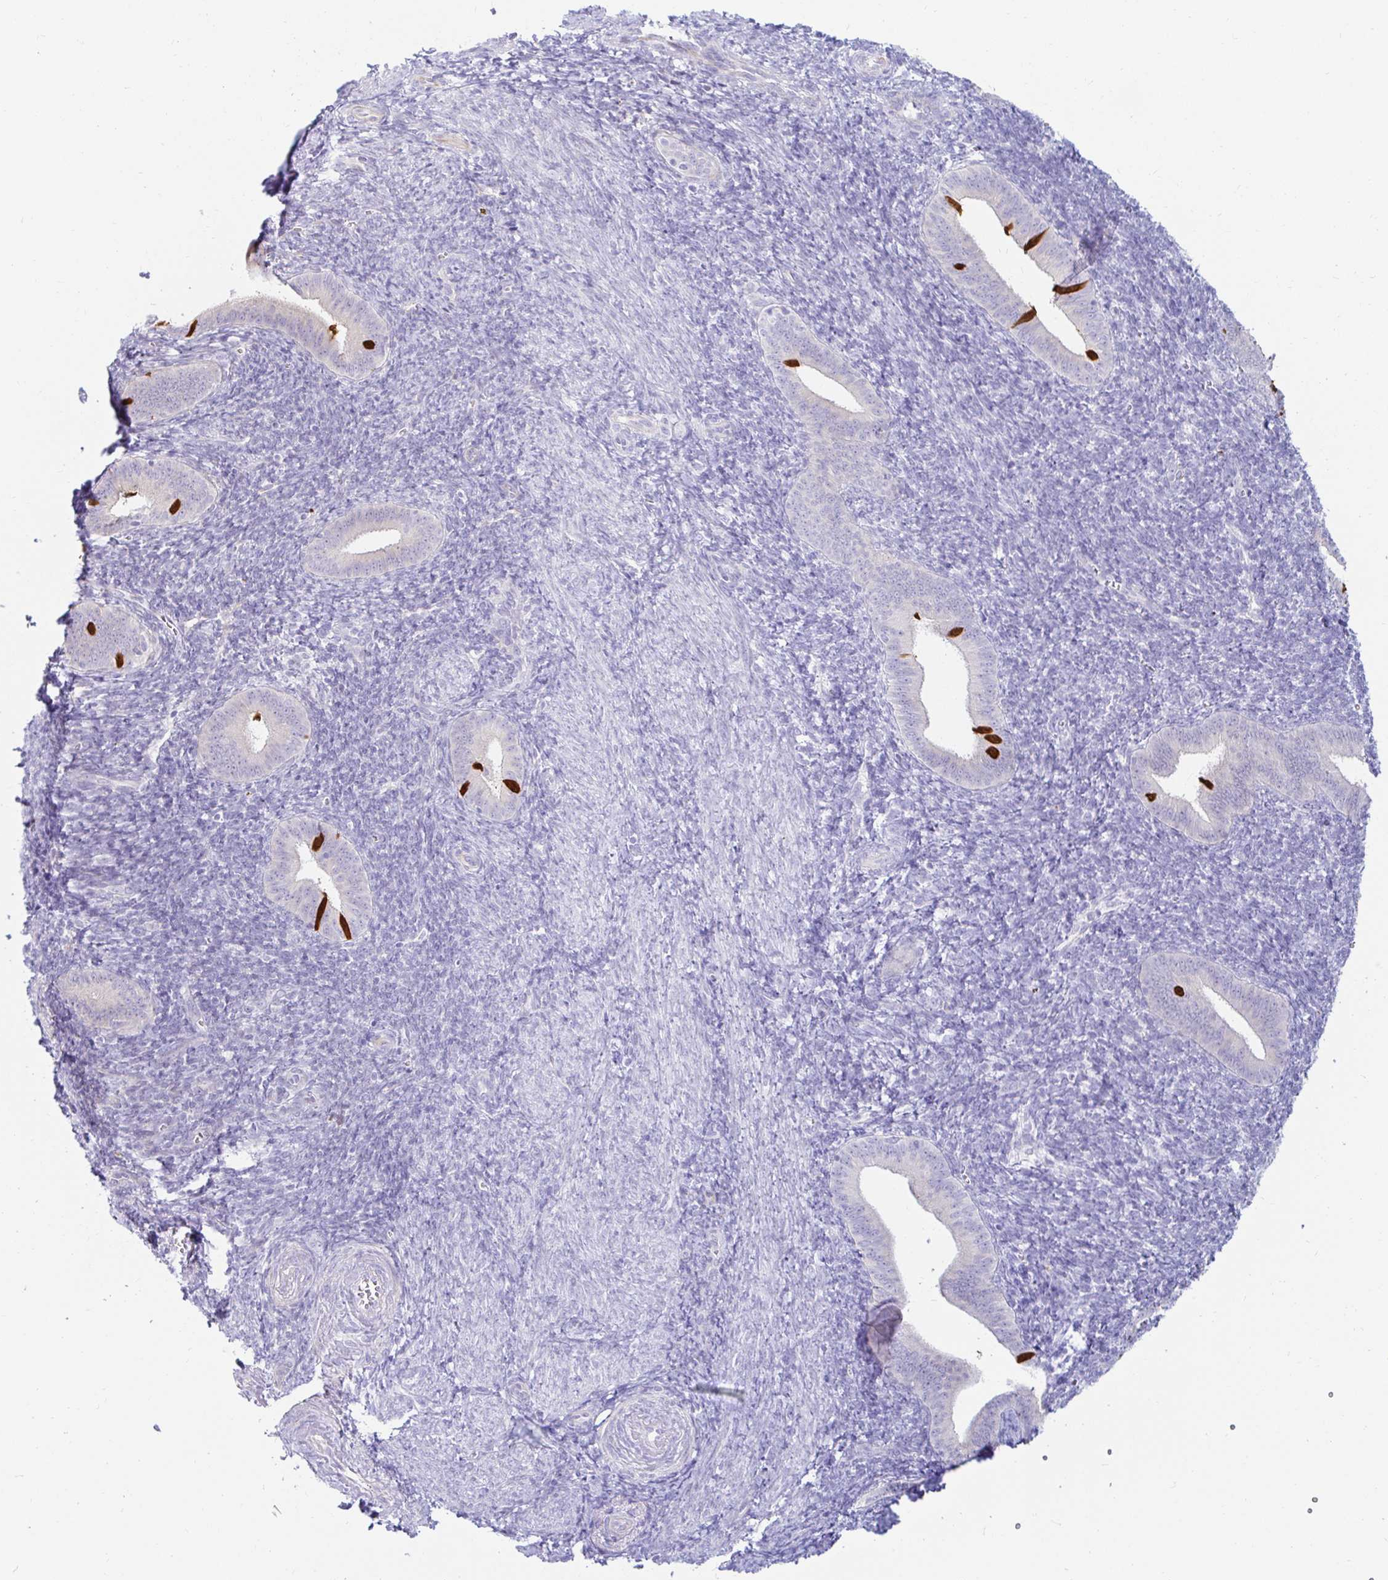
{"staining": {"intensity": "negative", "quantity": "none", "location": "none"}, "tissue": "endometrium", "cell_type": "Cells in endometrial stroma", "image_type": "normal", "snomed": [{"axis": "morphology", "description": "Normal tissue, NOS"}, {"axis": "topography", "description": "Endometrium"}], "caption": "This is an IHC photomicrograph of normal endometrium. There is no staining in cells in endometrial stroma.", "gene": "CAPSL", "patient": {"sex": "female", "age": 25}}